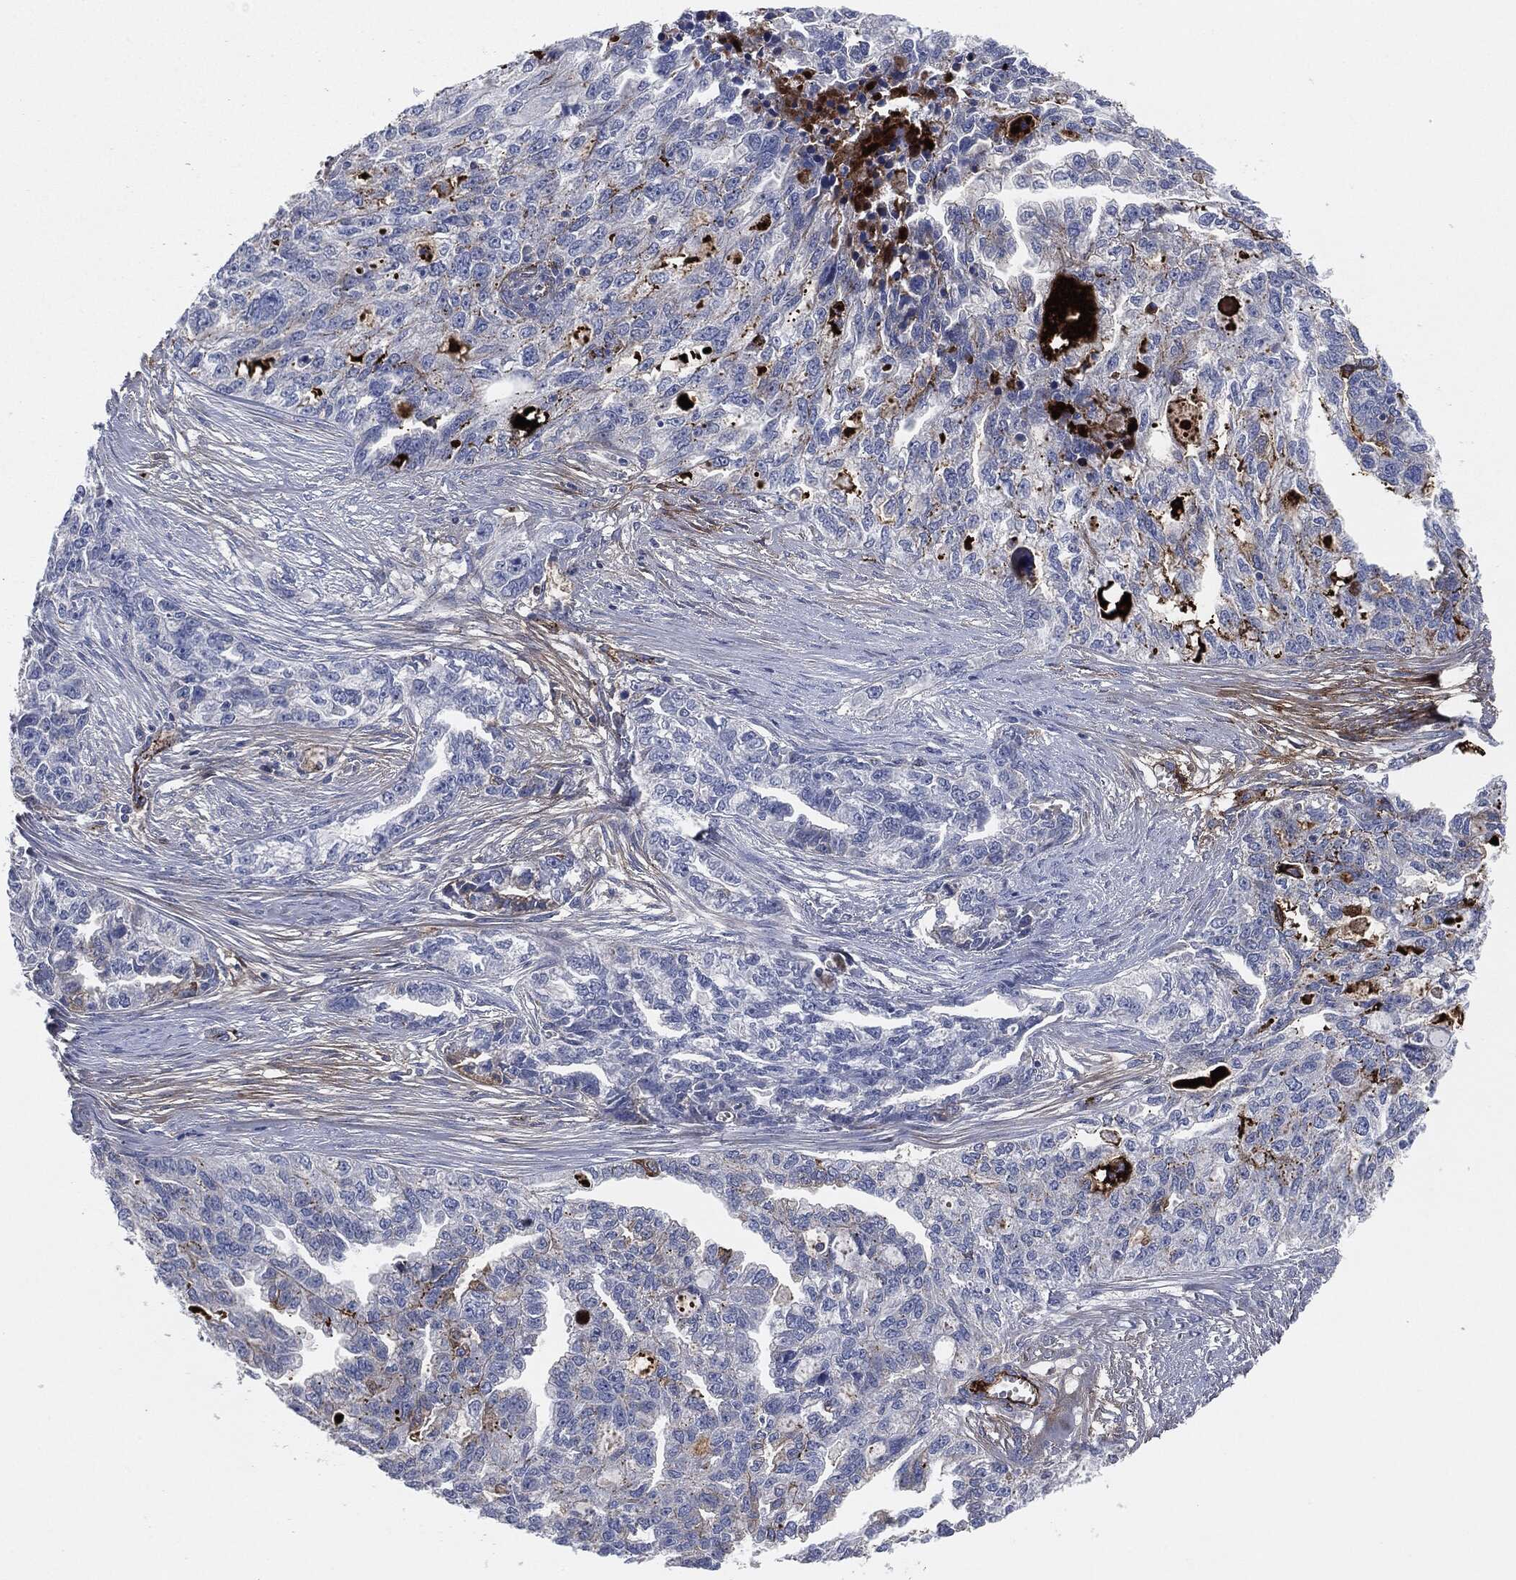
{"staining": {"intensity": "negative", "quantity": "none", "location": "none"}, "tissue": "ovarian cancer", "cell_type": "Tumor cells", "image_type": "cancer", "snomed": [{"axis": "morphology", "description": "Cystadenocarcinoma, serous, NOS"}, {"axis": "topography", "description": "Ovary"}], "caption": "Tumor cells are negative for brown protein staining in ovarian cancer. Nuclei are stained in blue.", "gene": "APOB", "patient": {"sex": "female", "age": 51}}